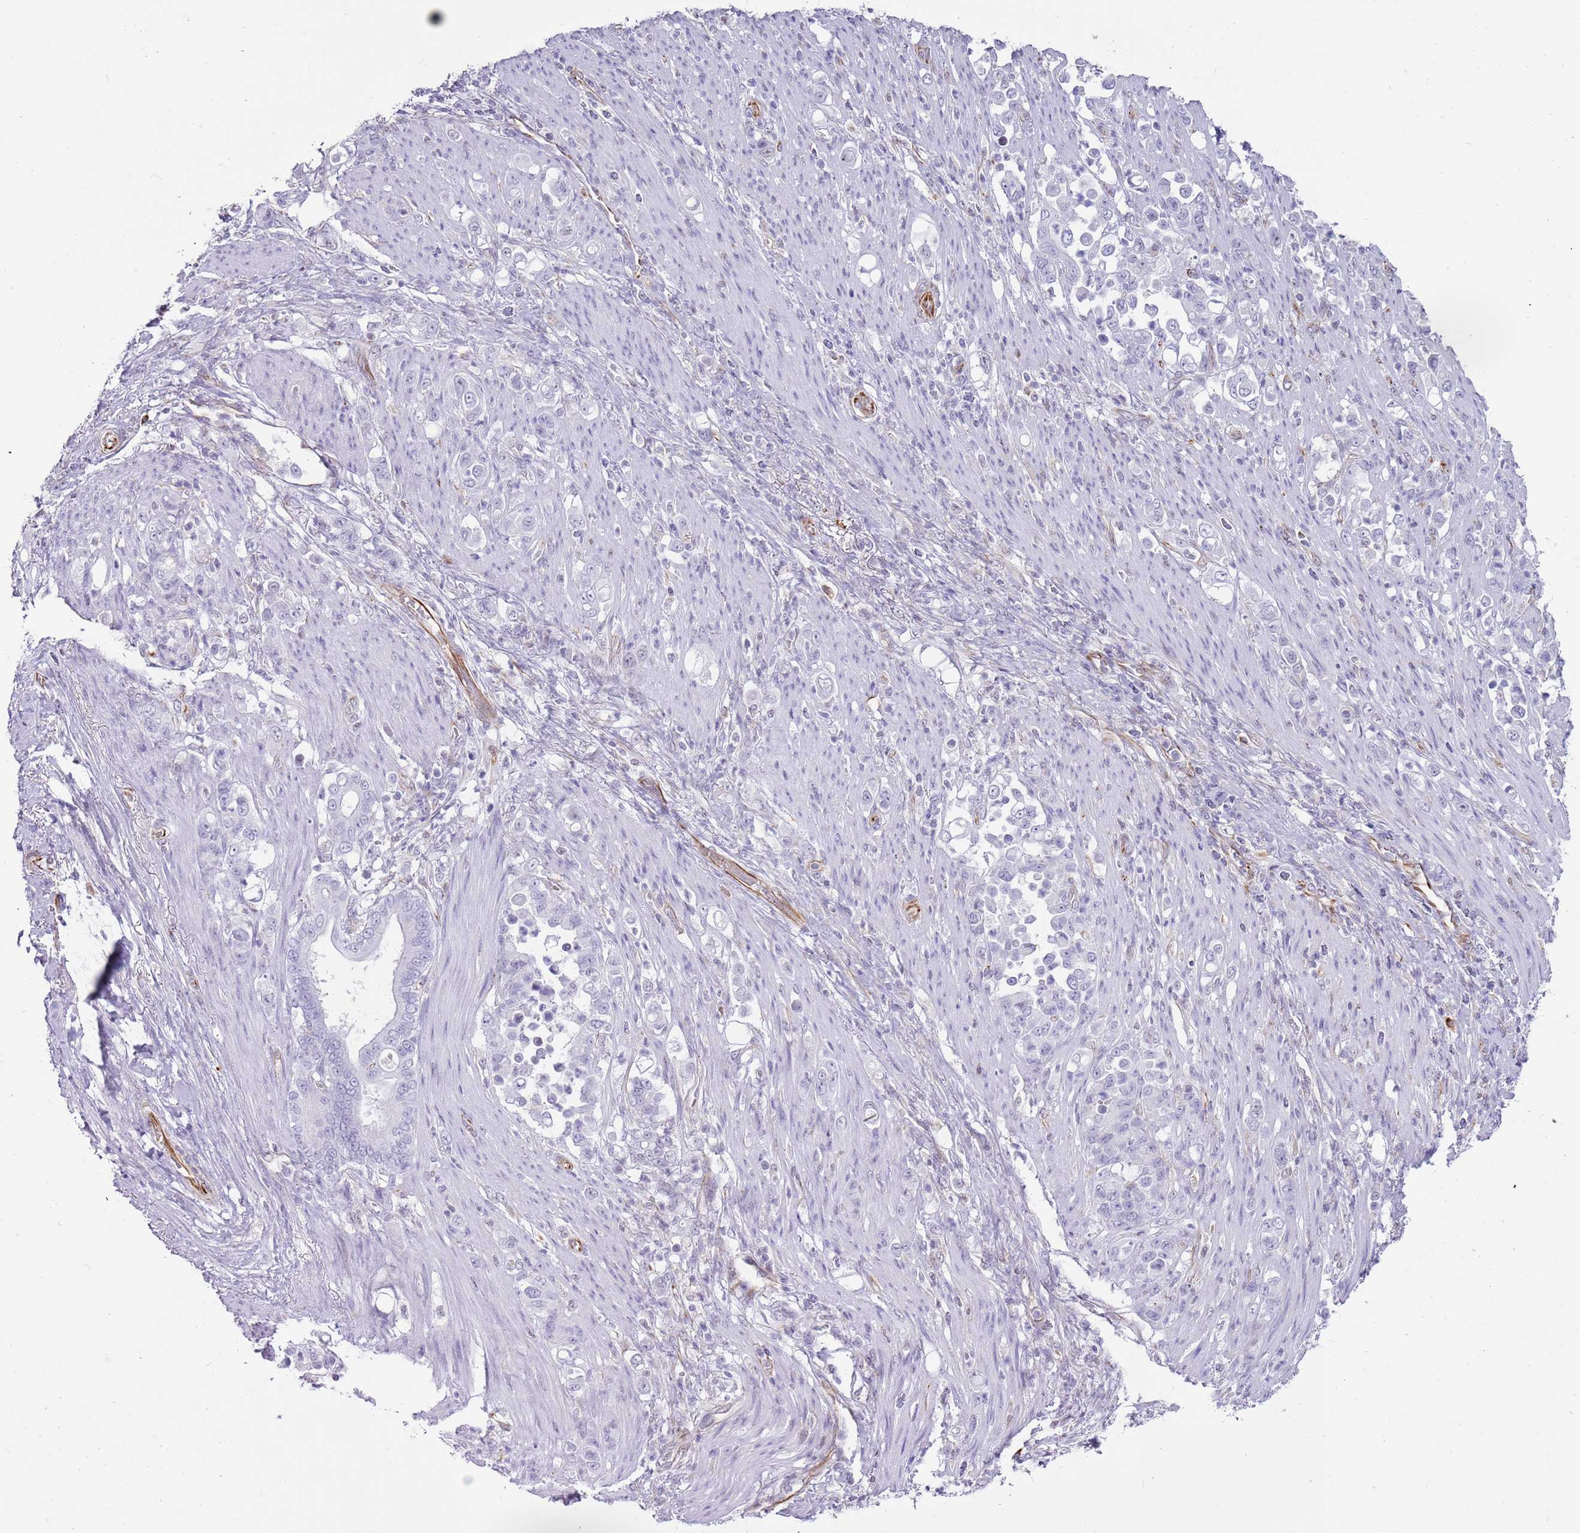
{"staining": {"intensity": "negative", "quantity": "none", "location": "none"}, "tissue": "stomach cancer", "cell_type": "Tumor cells", "image_type": "cancer", "snomed": [{"axis": "morphology", "description": "Normal tissue, NOS"}, {"axis": "morphology", "description": "Adenocarcinoma, NOS"}, {"axis": "topography", "description": "Stomach"}], "caption": "Adenocarcinoma (stomach) was stained to show a protein in brown. There is no significant staining in tumor cells.", "gene": "NBPF3", "patient": {"sex": "female", "age": 79}}